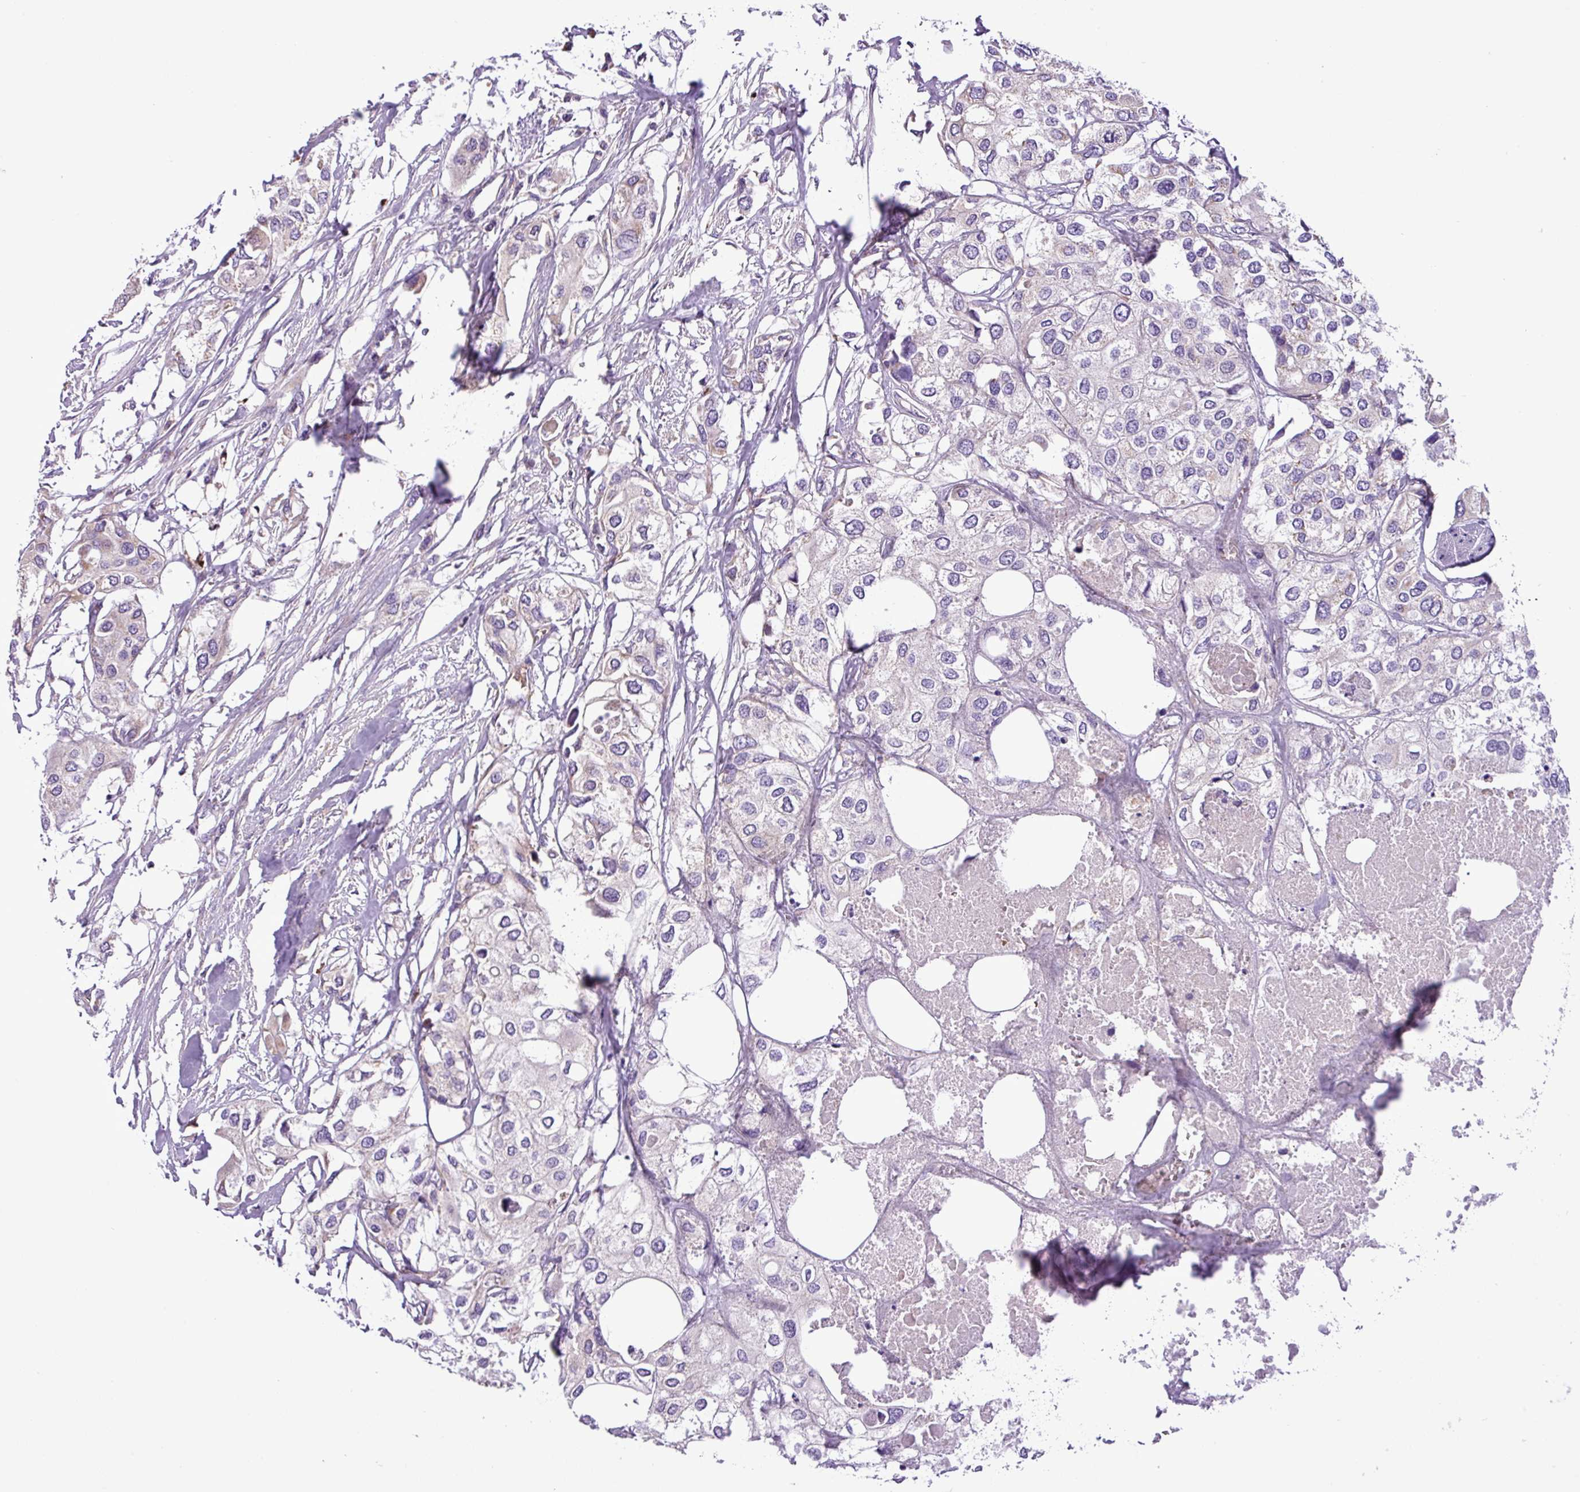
{"staining": {"intensity": "negative", "quantity": "none", "location": "none"}, "tissue": "urothelial cancer", "cell_type": "Tumor cells", "image_type": "cancer", "snomed": [{"axis": "morphology", "description": "Urothelial carcinoma, High grade"}, {"axis": "topography", "description": "Urinary bladder"}], "caption": "Image shows no significant protein staining in tumor cells of urothelial cancer.", "gene": "FAM183A", "patient": {"sex": "male", "age": 64}}